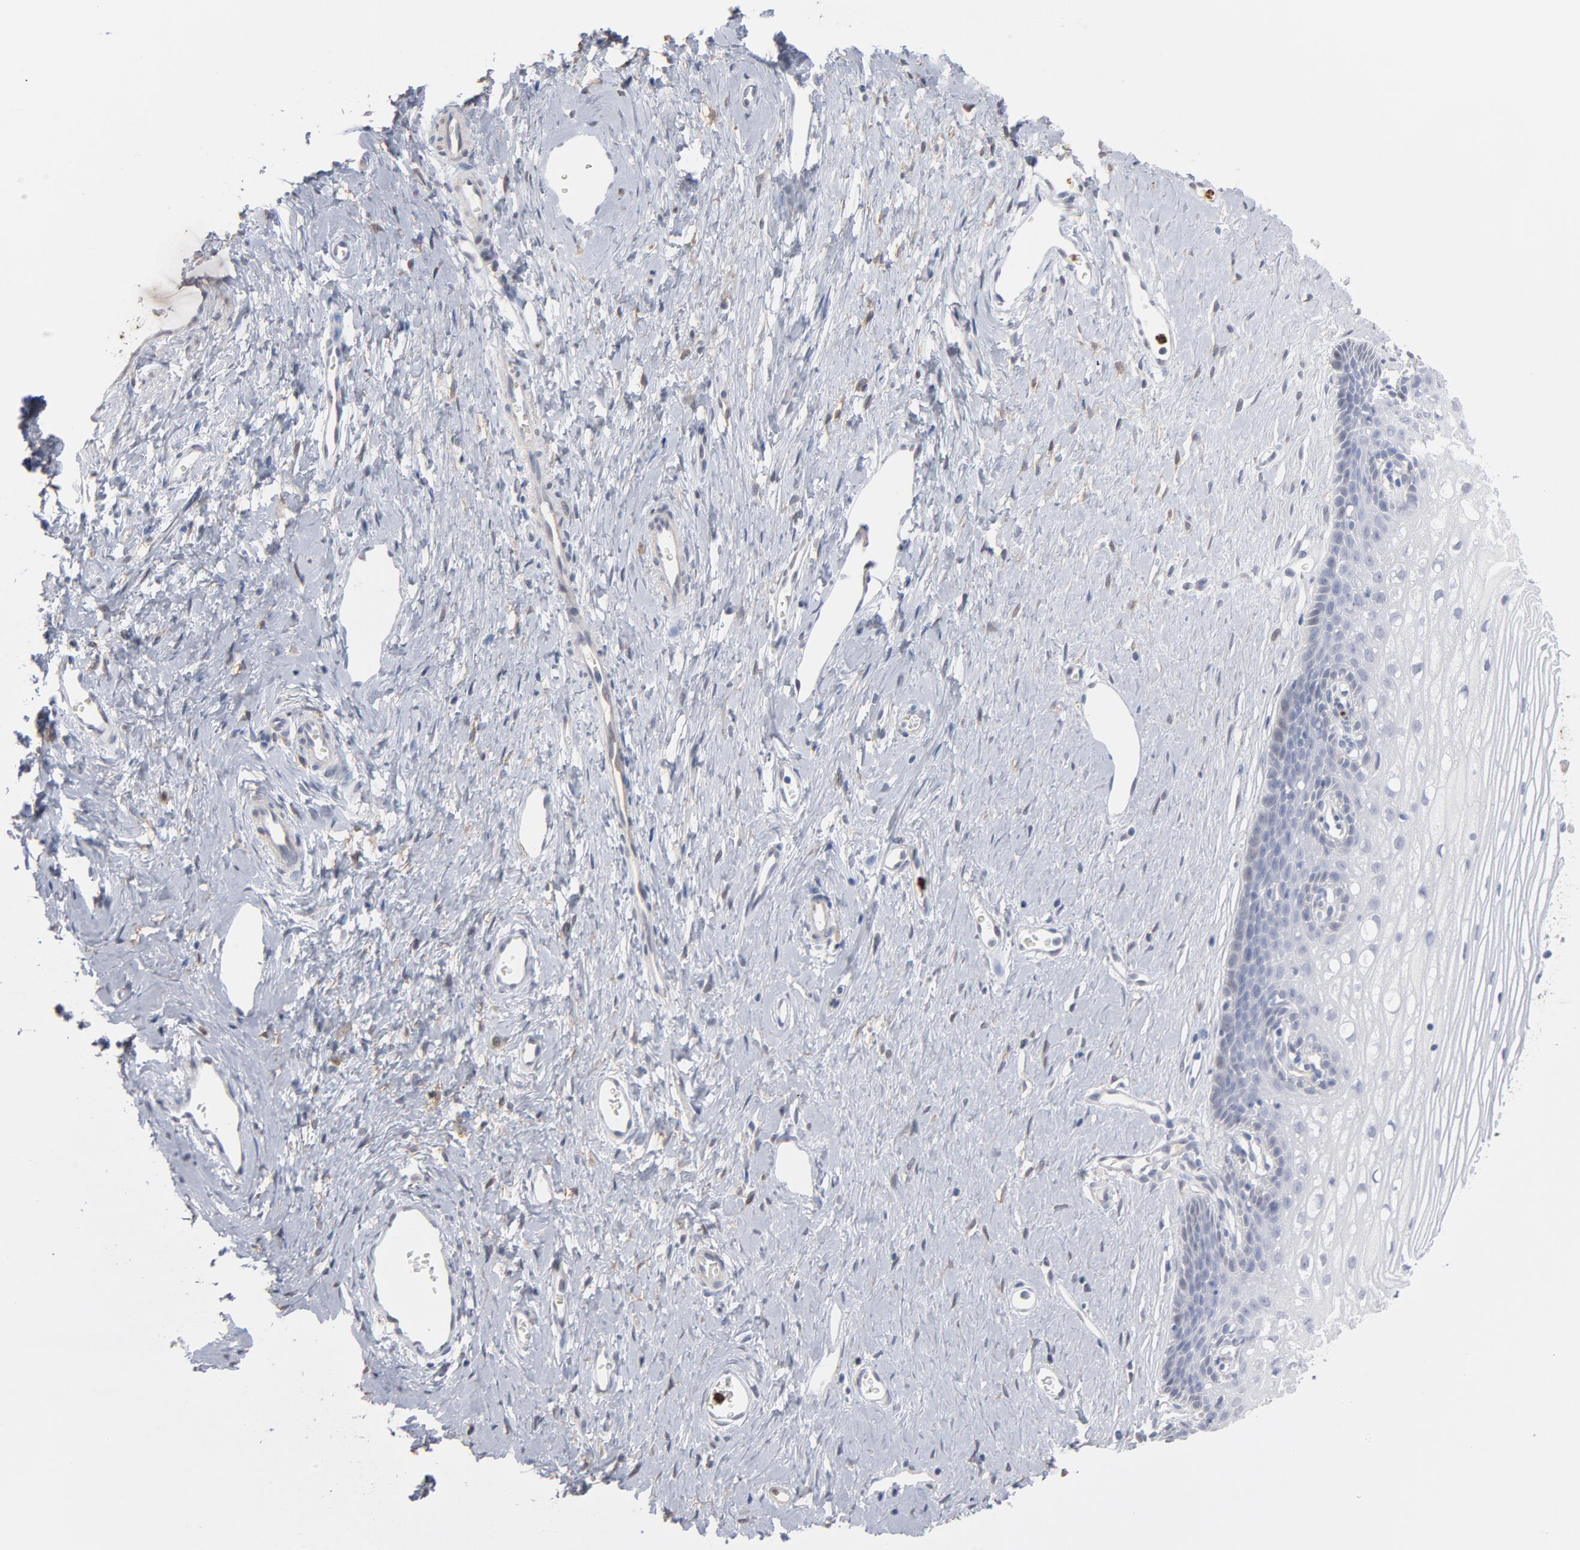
{"staining": {"intensity": "moderate", "quantity": ">75%", "location": "cytoplasmic/membranous,nuclear"}, "tissue": "cervix", "cell_type": "Glandular cells", "image_type": "normal", "snomed": [{"axis": "morphology", "description": "Normal tissue, NOS"}, {"axis": "topography", "description": "Cervix"}], "caption": "Immunohistochemical staining of unremarkable human cervix demonstrates medium levels of moderate cytoplasmic/membranous,nuclear expression in approximately >75% of glandular cells. The staining was performed using DAB (3,3'-diaminobenzidine) to visualize the protein expression in brown, while the nuclei were stained in blue with hematoxylin (Magnification: 20x).", "gene": "PNMA1", "patient": {"sex": "female", "age": 40}}